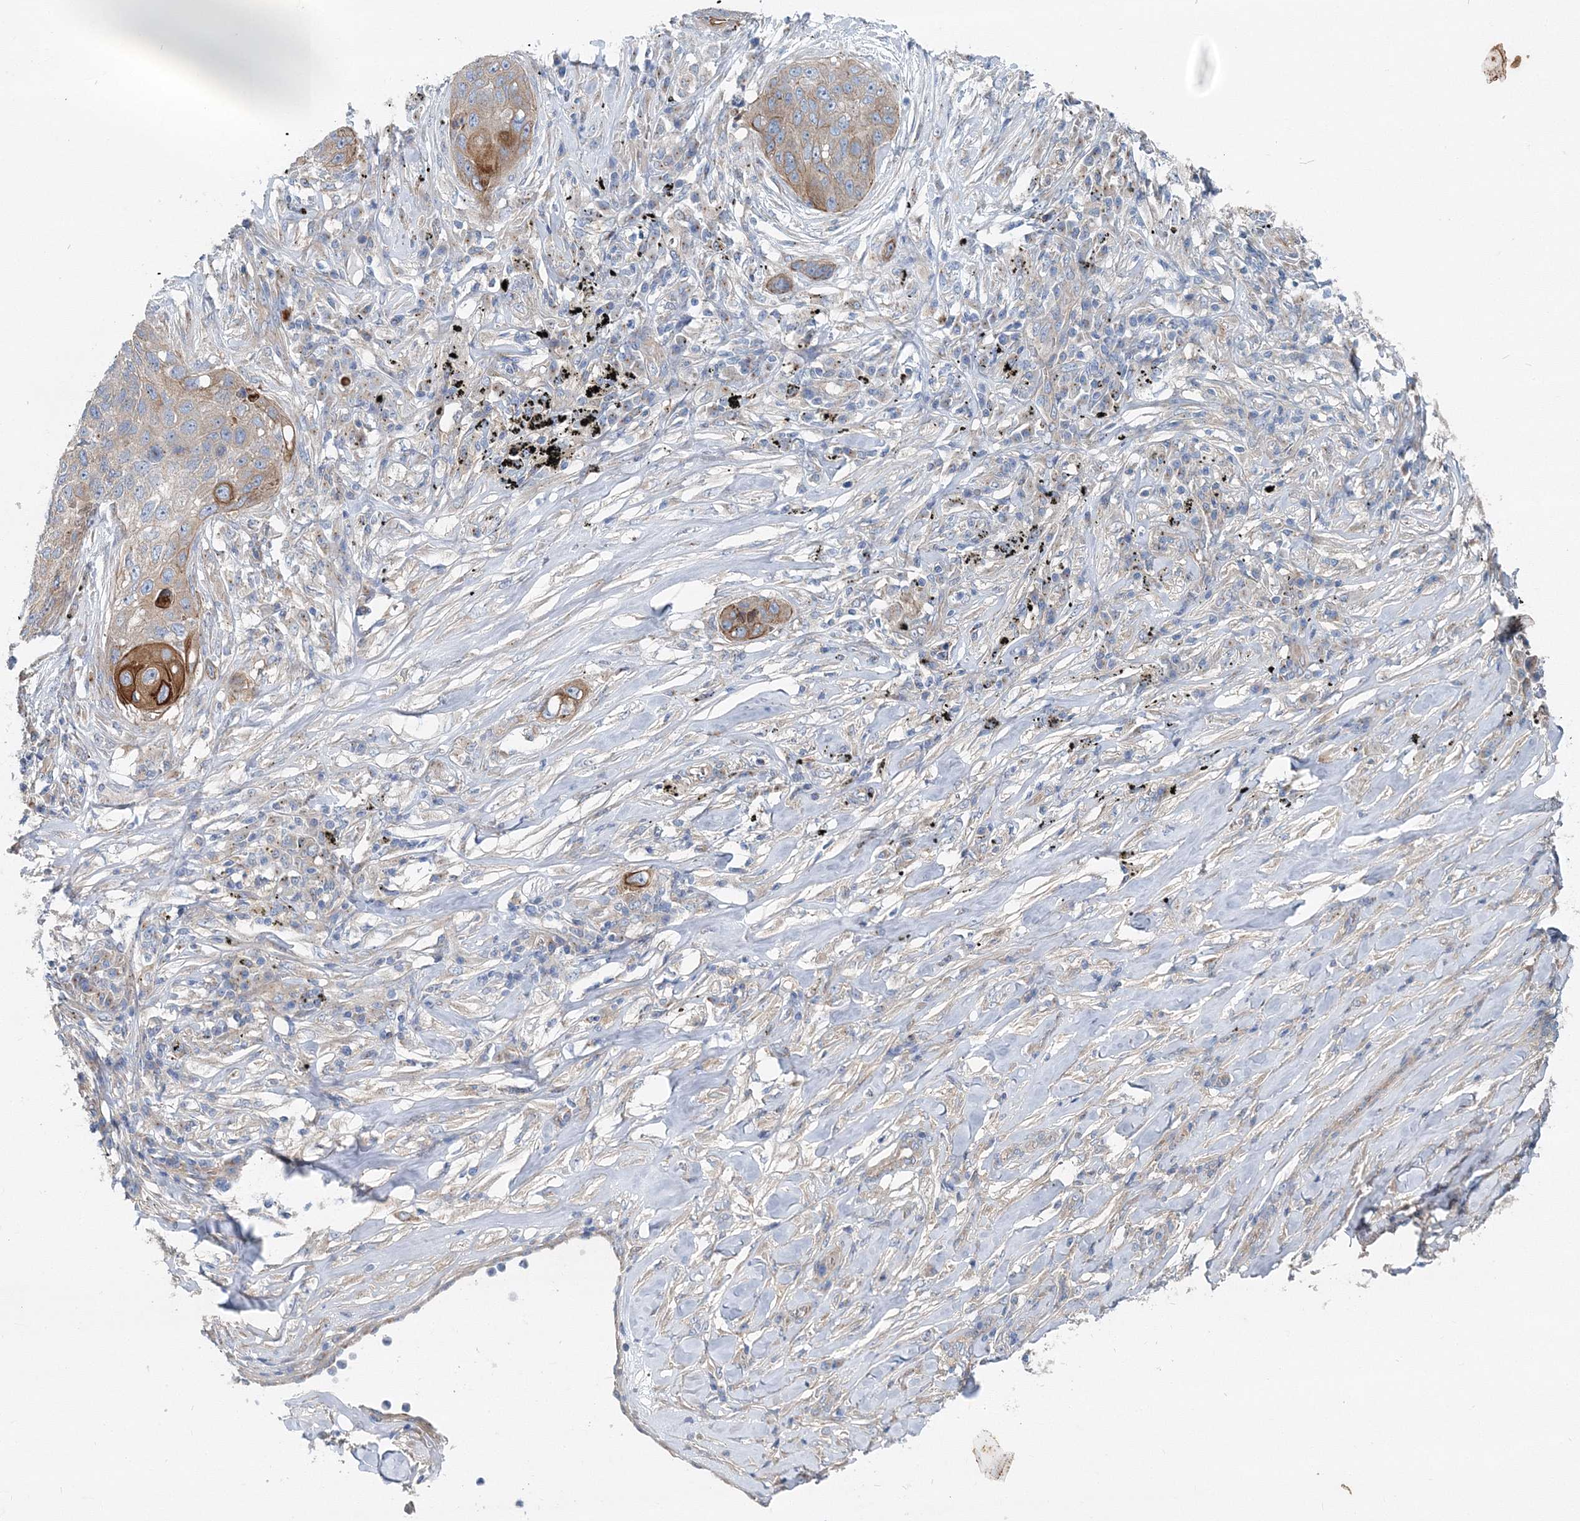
{"staining": {"intensity": "moderate", "quantity": "25%-75%", "location": "cytoplasmic/membranous"}, "tissue": "lung cancer", "cell_type": "Tumor cells", "image_type": "cancer", "snomed": [{"axis": "morphology", "description": "Squamous cell carcinoma, NOS"}, {"axis": "topography", "description": "Lung"}], "caption": "Squamous cell carcinoma (lung) tissue exhibits moderate cytoplasmic/membranous expression in about 25%-75% of tumor cells (Stains: DAB in brown, nuclei in blue, Microscopy: brightfield microscopy at high magnification).", "gene": "MPHOSPH9", "patient": {"sex": "female", "age": 63}}